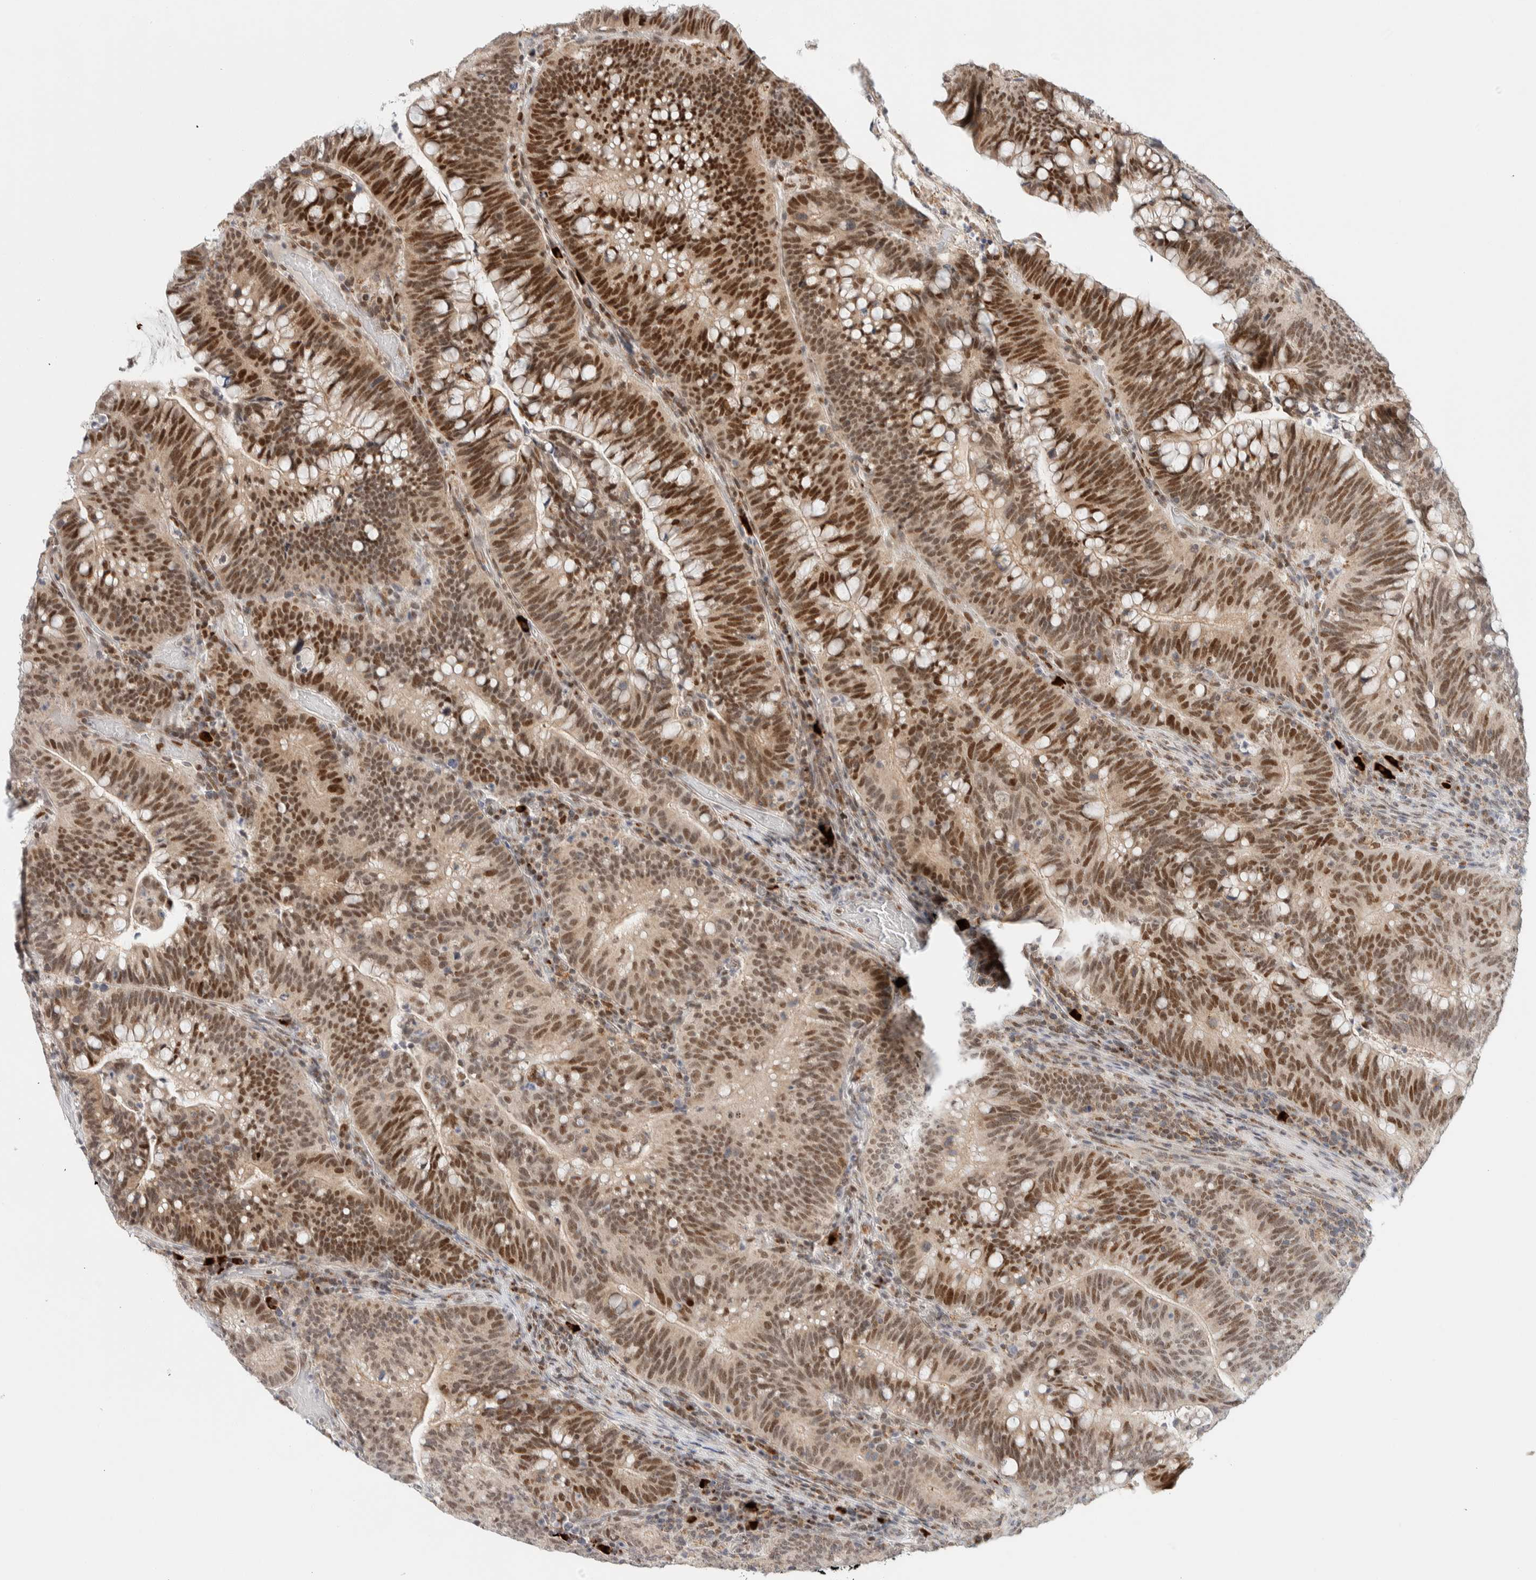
{"staining": {"intensity": "strong", "quantity": ">75%", "location": "nuclear"}, "tissue": "colorectal cancer", "cell_type": "Tumor cells", "image_type": "cancer", "snomed": [{"axis": "morphology", "description": "Adenocarcinoma, NOS"}, {"axis": "topography", "description": "Colon"}], "caption": "Brown immunohistochemical staining in human adenocarcinoma (colorectal) displays strong nuclear positivity in approximately >75% of tumor cells. (DAB IHC with brightfield microscopy, high magnification).", "gene": "TSPAN32", "patient": {"sex": "female", "age": 66}}